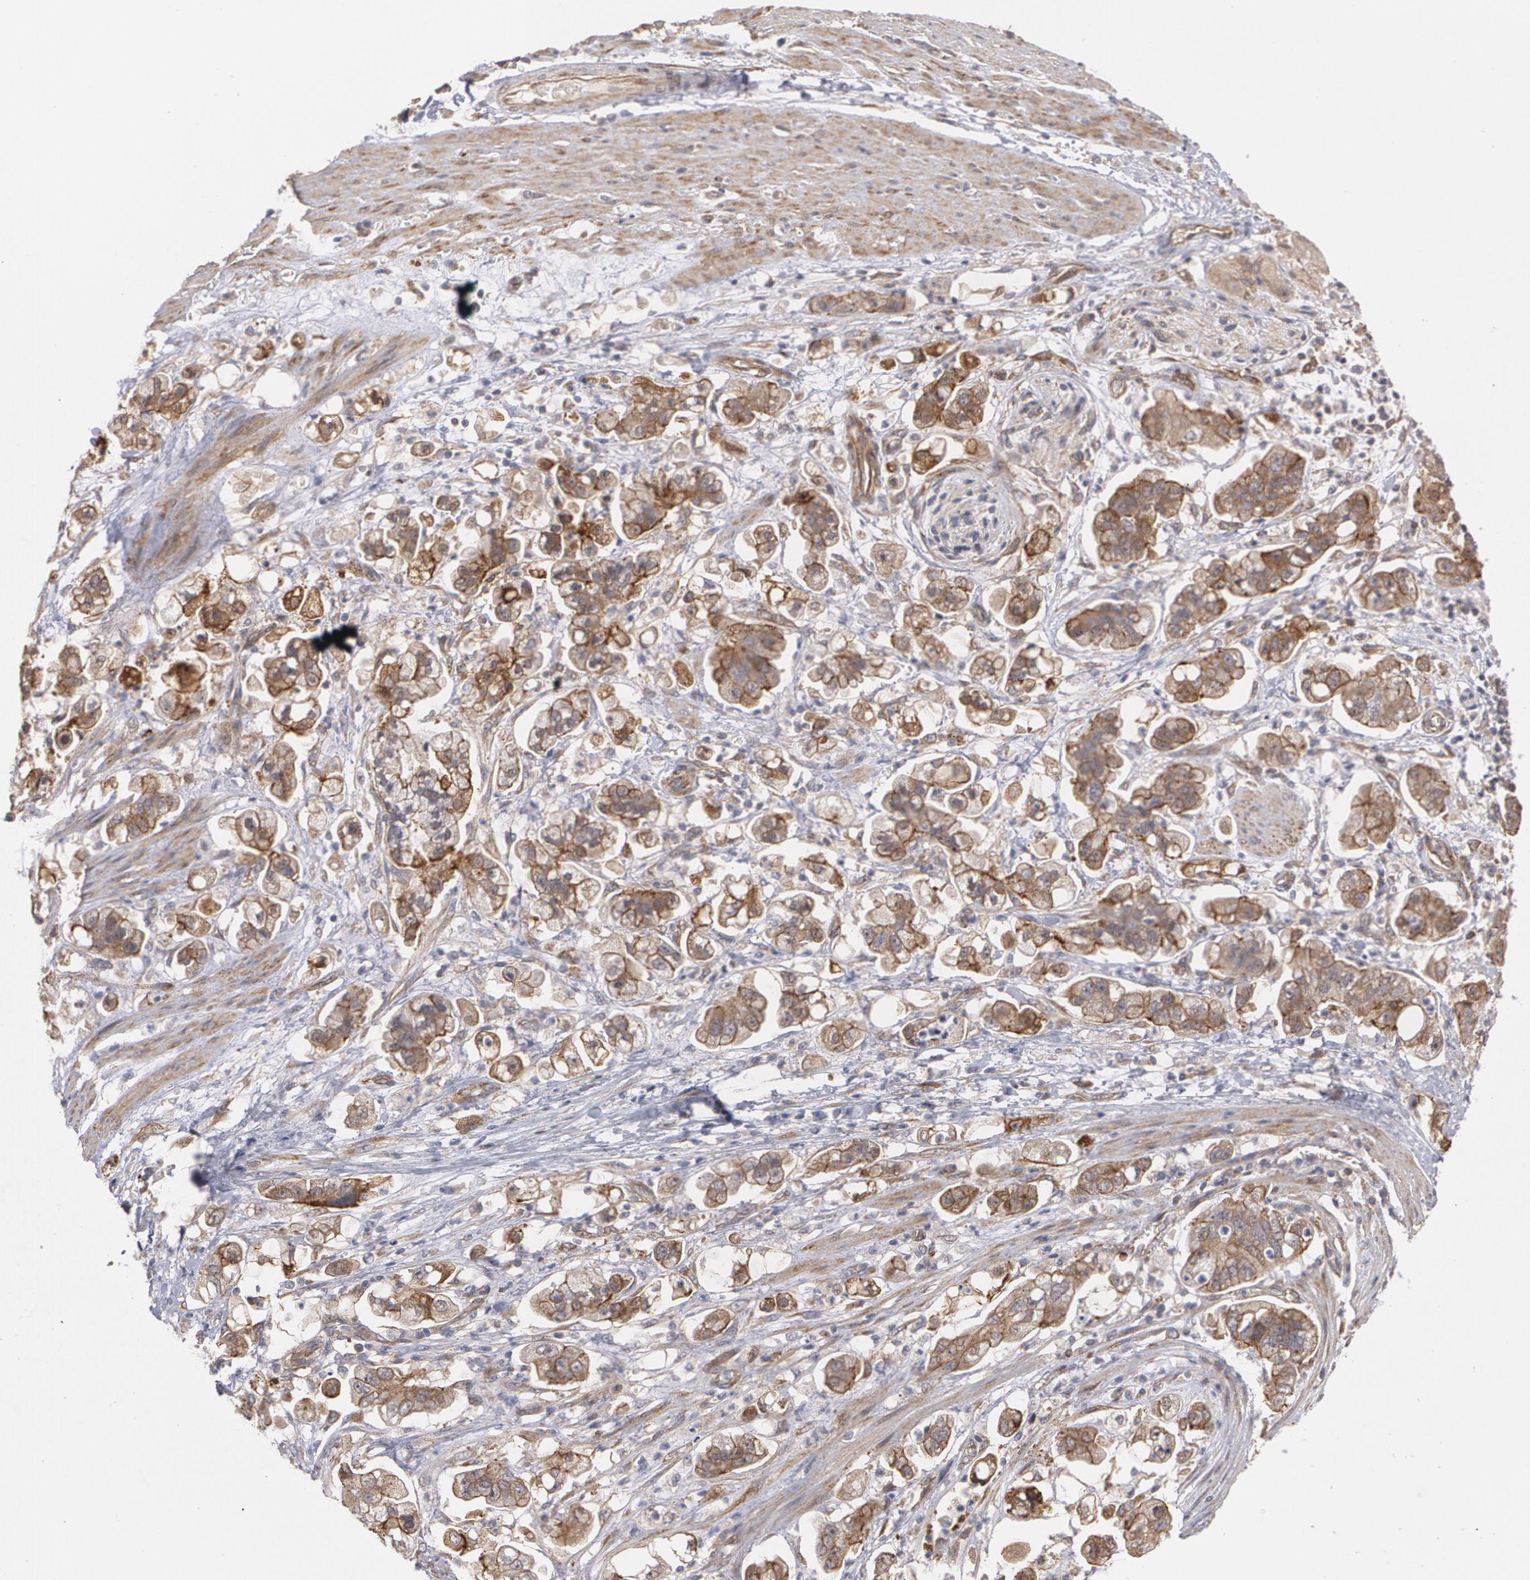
{"staining": {"intensity": "moderate", "quantity": ">75%", "location": "cytoplasmic/membranous"}, "tissue": "stomach cancer", "cell_type": "Tumor cells", "image_type": "cancer", "snomed": [{"axis": "morphology", "description": "Adenocarcinoma, NOS"}, {"axis": "topography", "description": "Stomach"}], "caption": "There is medium levels of moderate cytoplasmic/membranous positivity in tumor cells of stomach adenocarcinoma, as demonstrated by immunohistochemical staining (brown color).", "gene": "TJP1", "patient": {"sex": "male", "age": 62}}